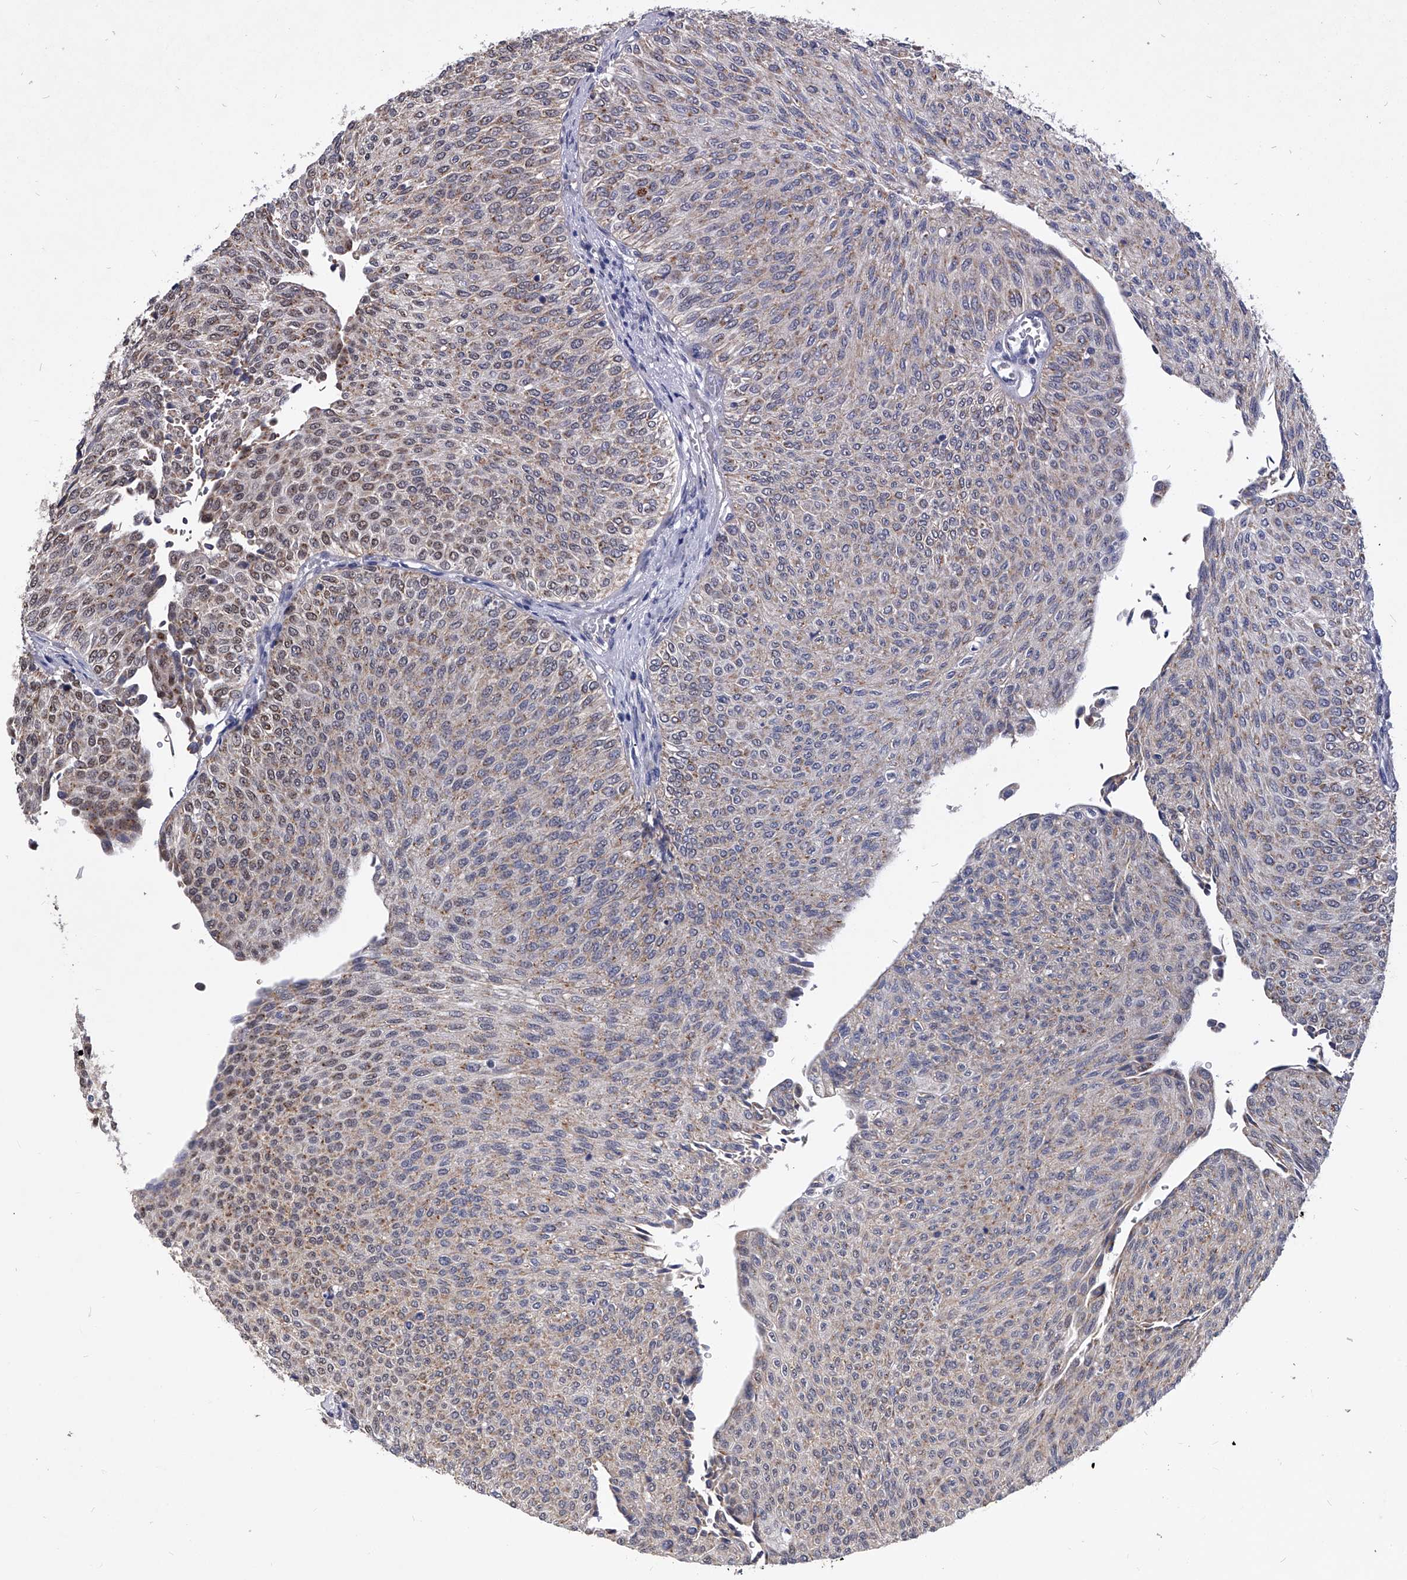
{"staining": {"intensity": "weak", "quantity": "25%-75%", "location": "cytoplasmic/membranous,nuclear"}, "tissue": "urothelial cancer", "cell_type": "Tumor cells", "image_type": "cancer", "snomed": [{"axis": "morphology", "description": "Urothelial carcinoma, Low grade"}, {"axis": "topography", "description": "Urinary bladder"}], "caption": "Protein expression analysis of human urothelial carcinoma (low-grade) reveals weak cytoplasmic/membranous and nuclear positivity in about 25%-75% of tumor cells.", "gene": "ZNF529", "patient": {"sex": "male", "age": 78}}